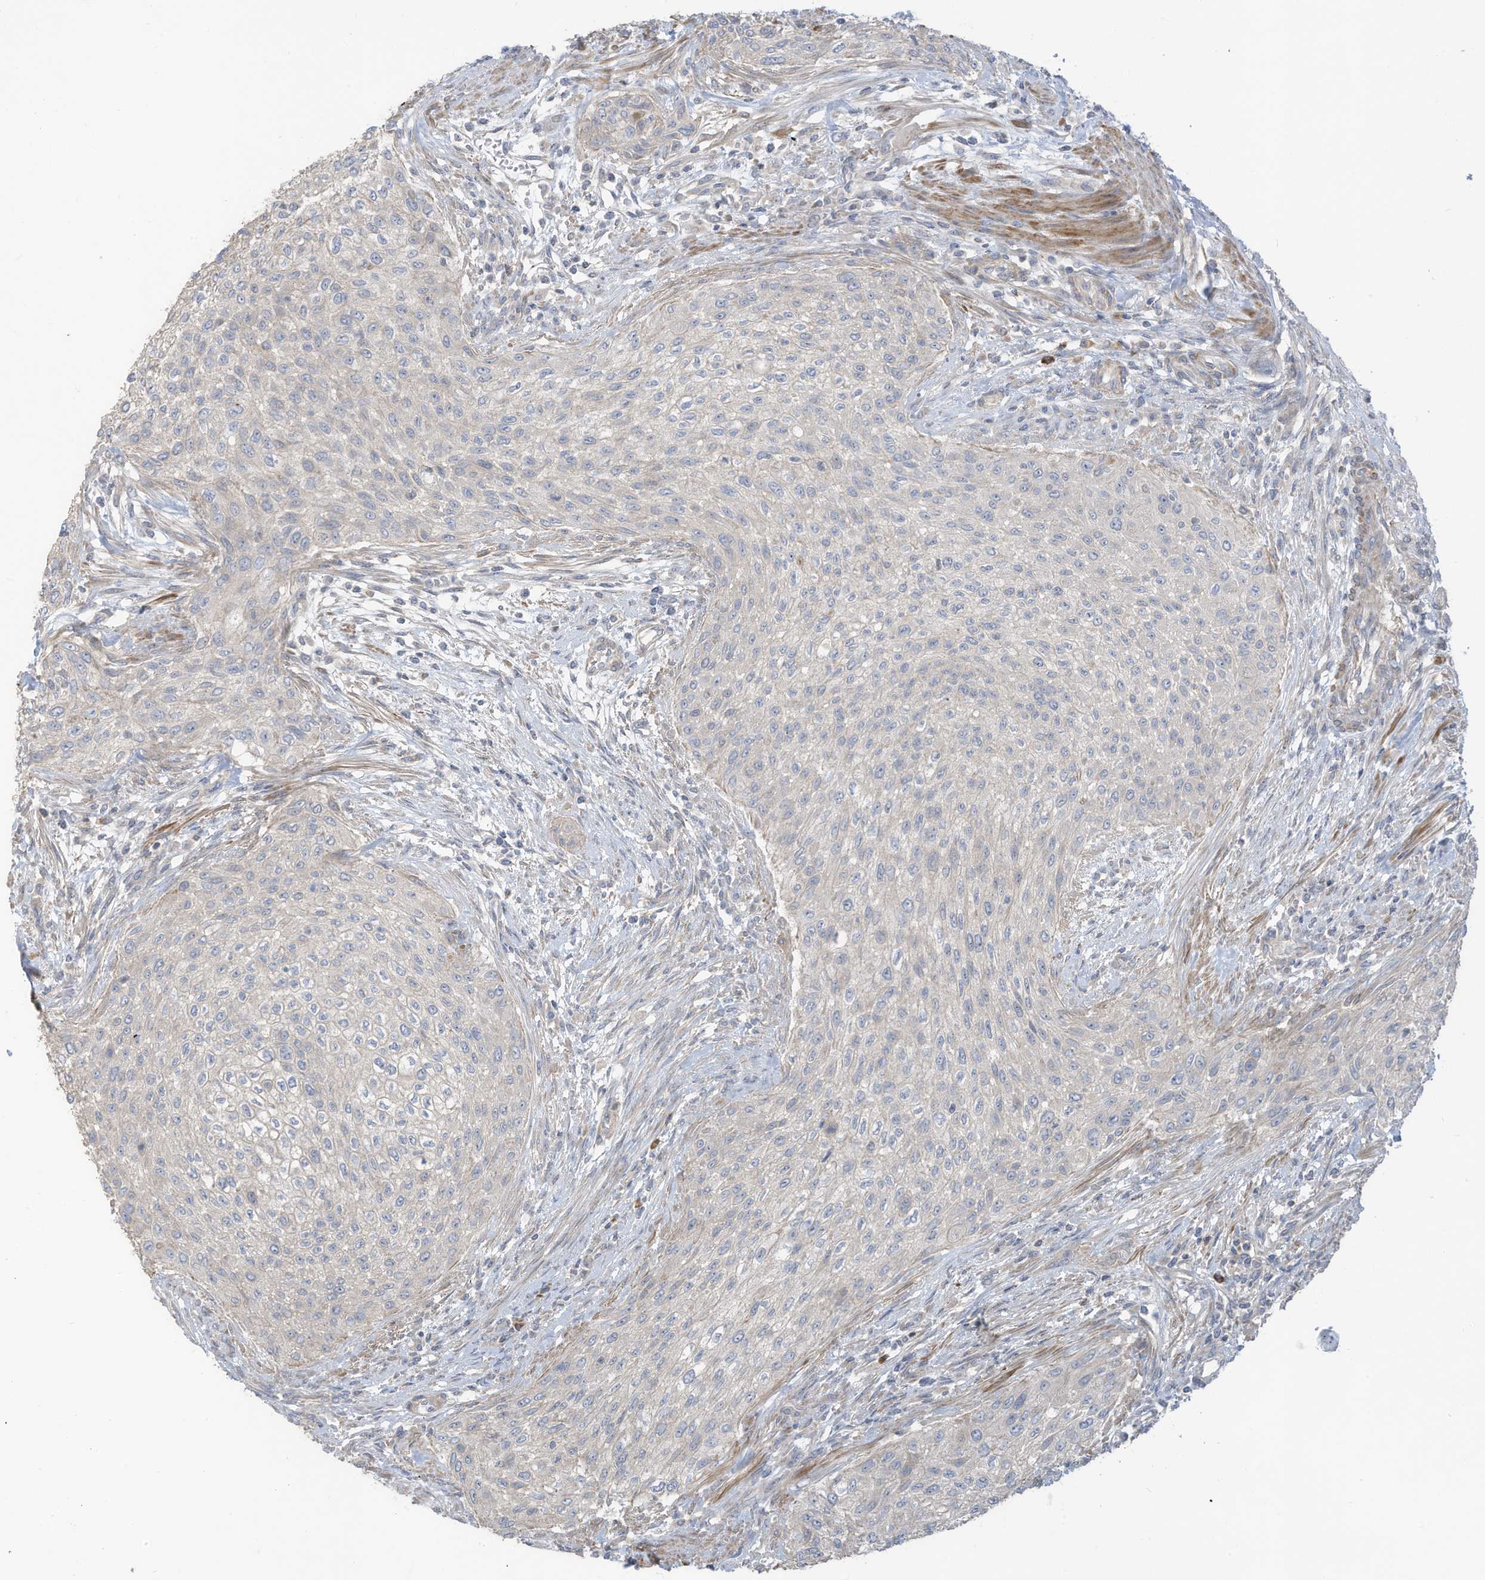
{"staining": {"intensity": "negative", "quantity": "none", "location": "none"}, "tissue": "urothelial cancer", "cell_type": "Tumor cells", "image_type": "cancer", "snomed": [{"axis": "morphology", "description": "Urothelial carcinoma, High grade"}, {"axis": "topography", "description": "Urinary bladder"}], "caption": "Immunohistochemistry (IHC) of urothelial cancer shows no expression in tumor cells.", "gene": "GTPBP2", "patient": {"sex": "male", "age": 35}}